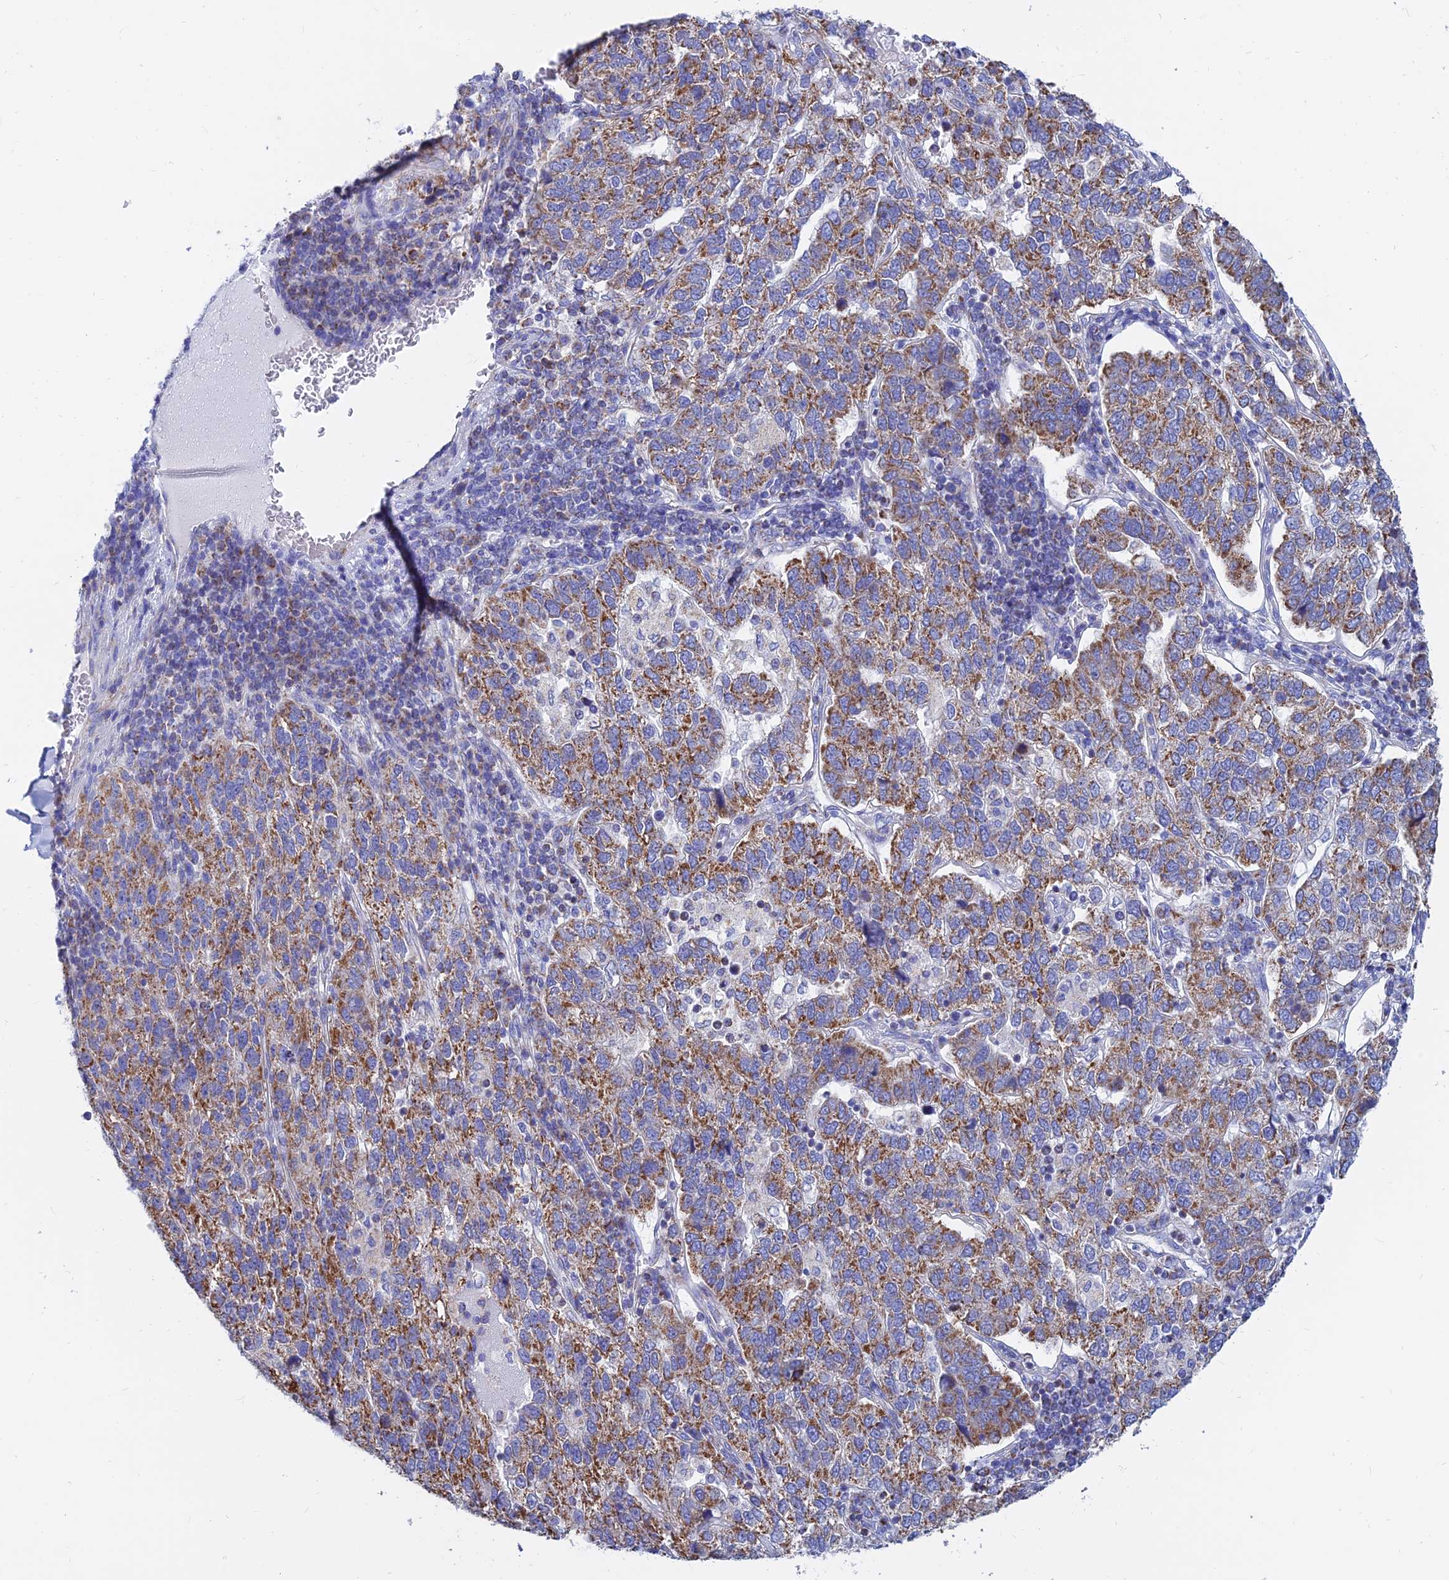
{"staining": {"intensity": "moderate", "quantity": ">75%", "location": "cytoplasmic/membranous"}, "tissue": "pancreatic cancer", "cell_type": "Tumor cells", "image_type": "cancer", "snomed": [{"axis": "morphology", "description": "Adenocarcinoma, NOS"}, {"axis": "topography", "description": "Pancreas"}], "caption": "Protein staining exhibits moderate cytoplasmic/membranous expression in about >75% of tumor cells in pancreatic adenocarcinoma.", "gene": "MGST1", "patient": {"sex": "female", "age": 61}}